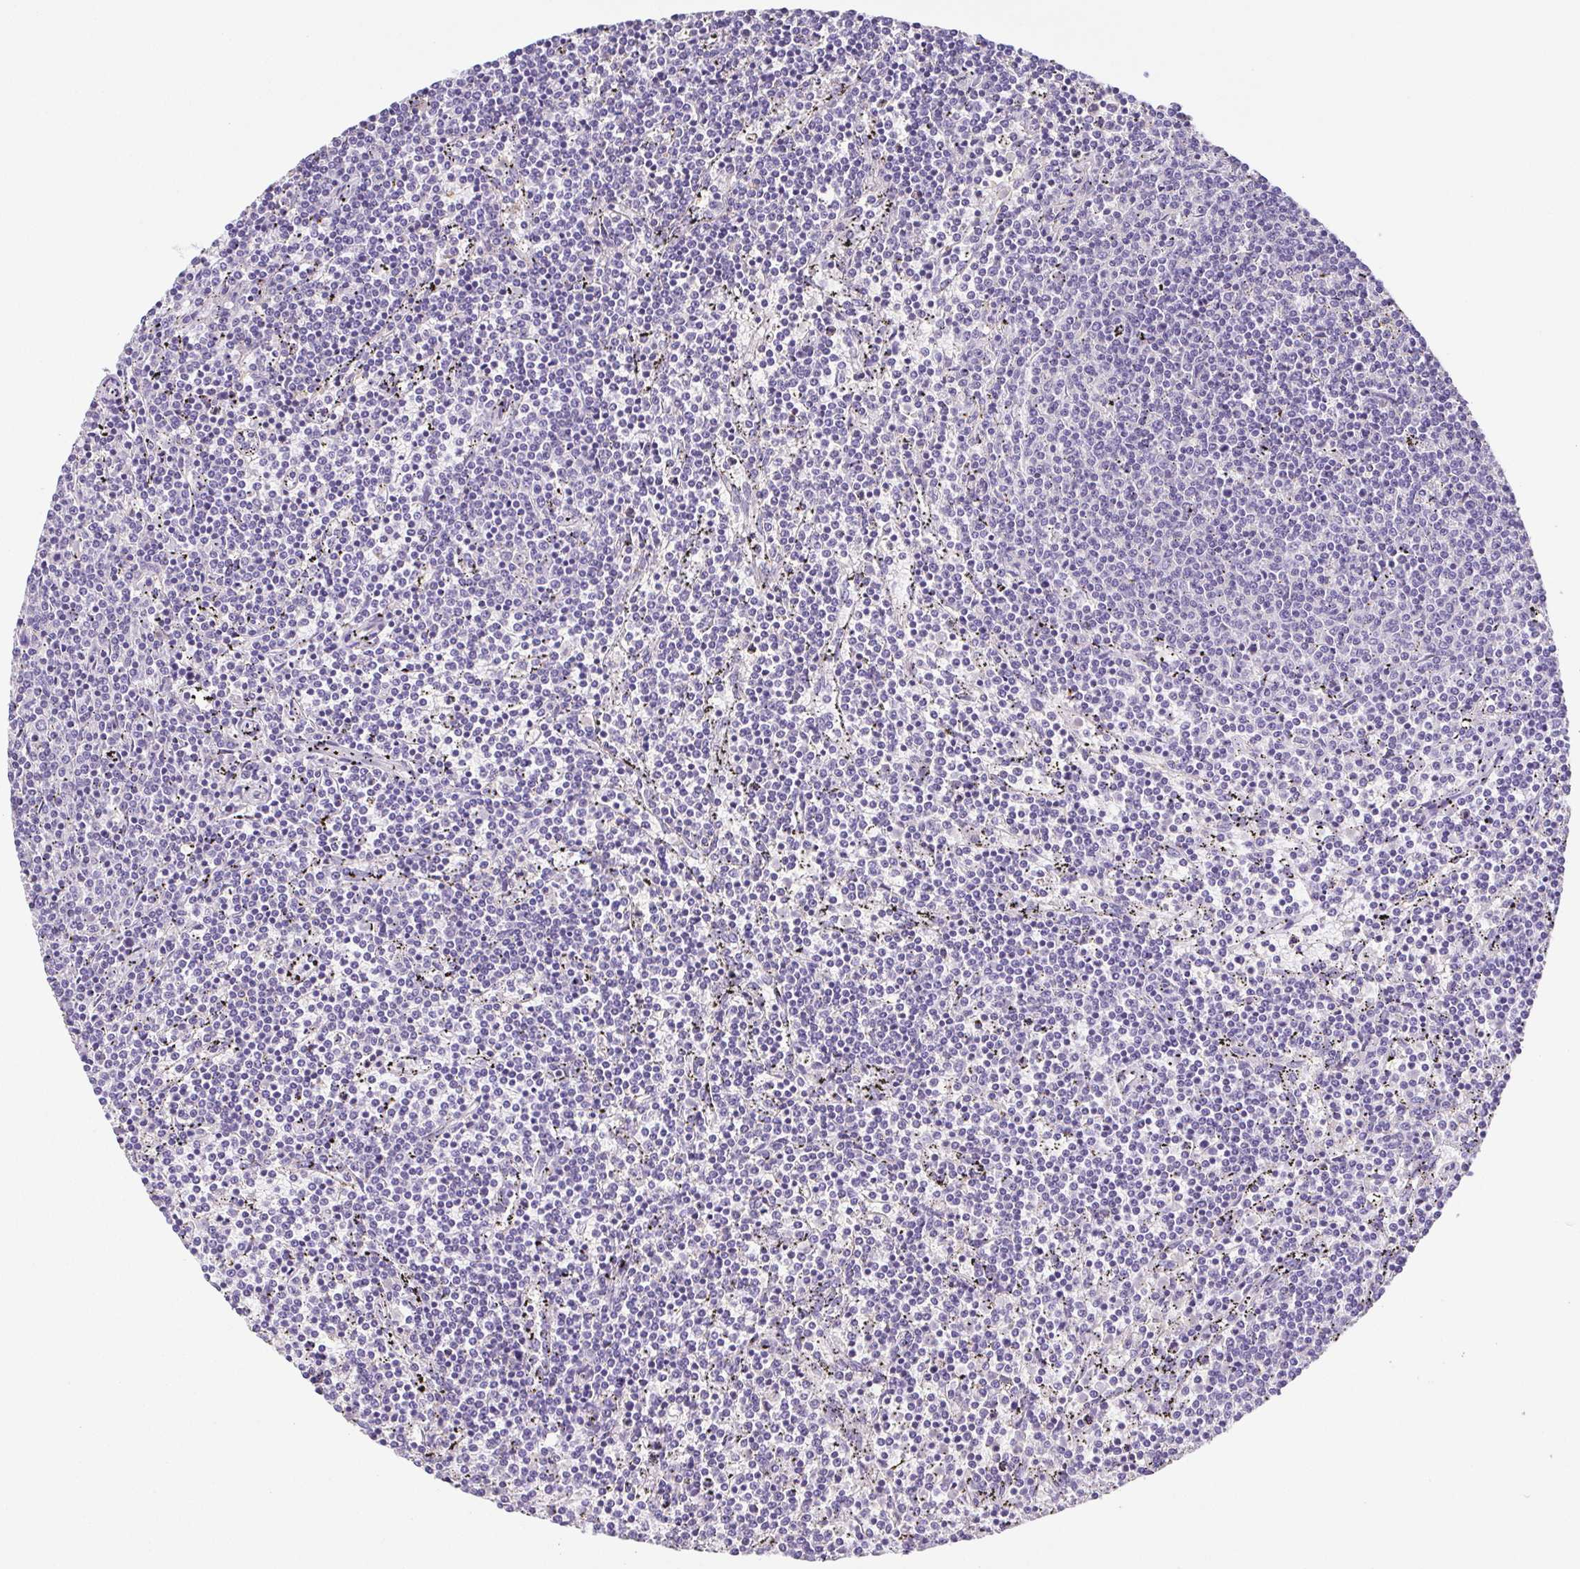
{"staining": {"intensity": "negative", "quantity": "none", "location": "none"}, "tissue": "lymphoma", "cell_type": "Tumor cells", "image_type": "cancer", "snomed": [{"axis": "morphology", "description": "Malignant lymphoma, non-Hodgkin's type, Low grade"}, {"axis": "topography", "description": "Spleen"}], "caption": "Micrograph shows no significant protein positivity in tumor cells of low-grade malignant lymphoma, non-Hodgkin's type.", "gene": "MYL6", "patient": {"sex": "female", "age": 50}}